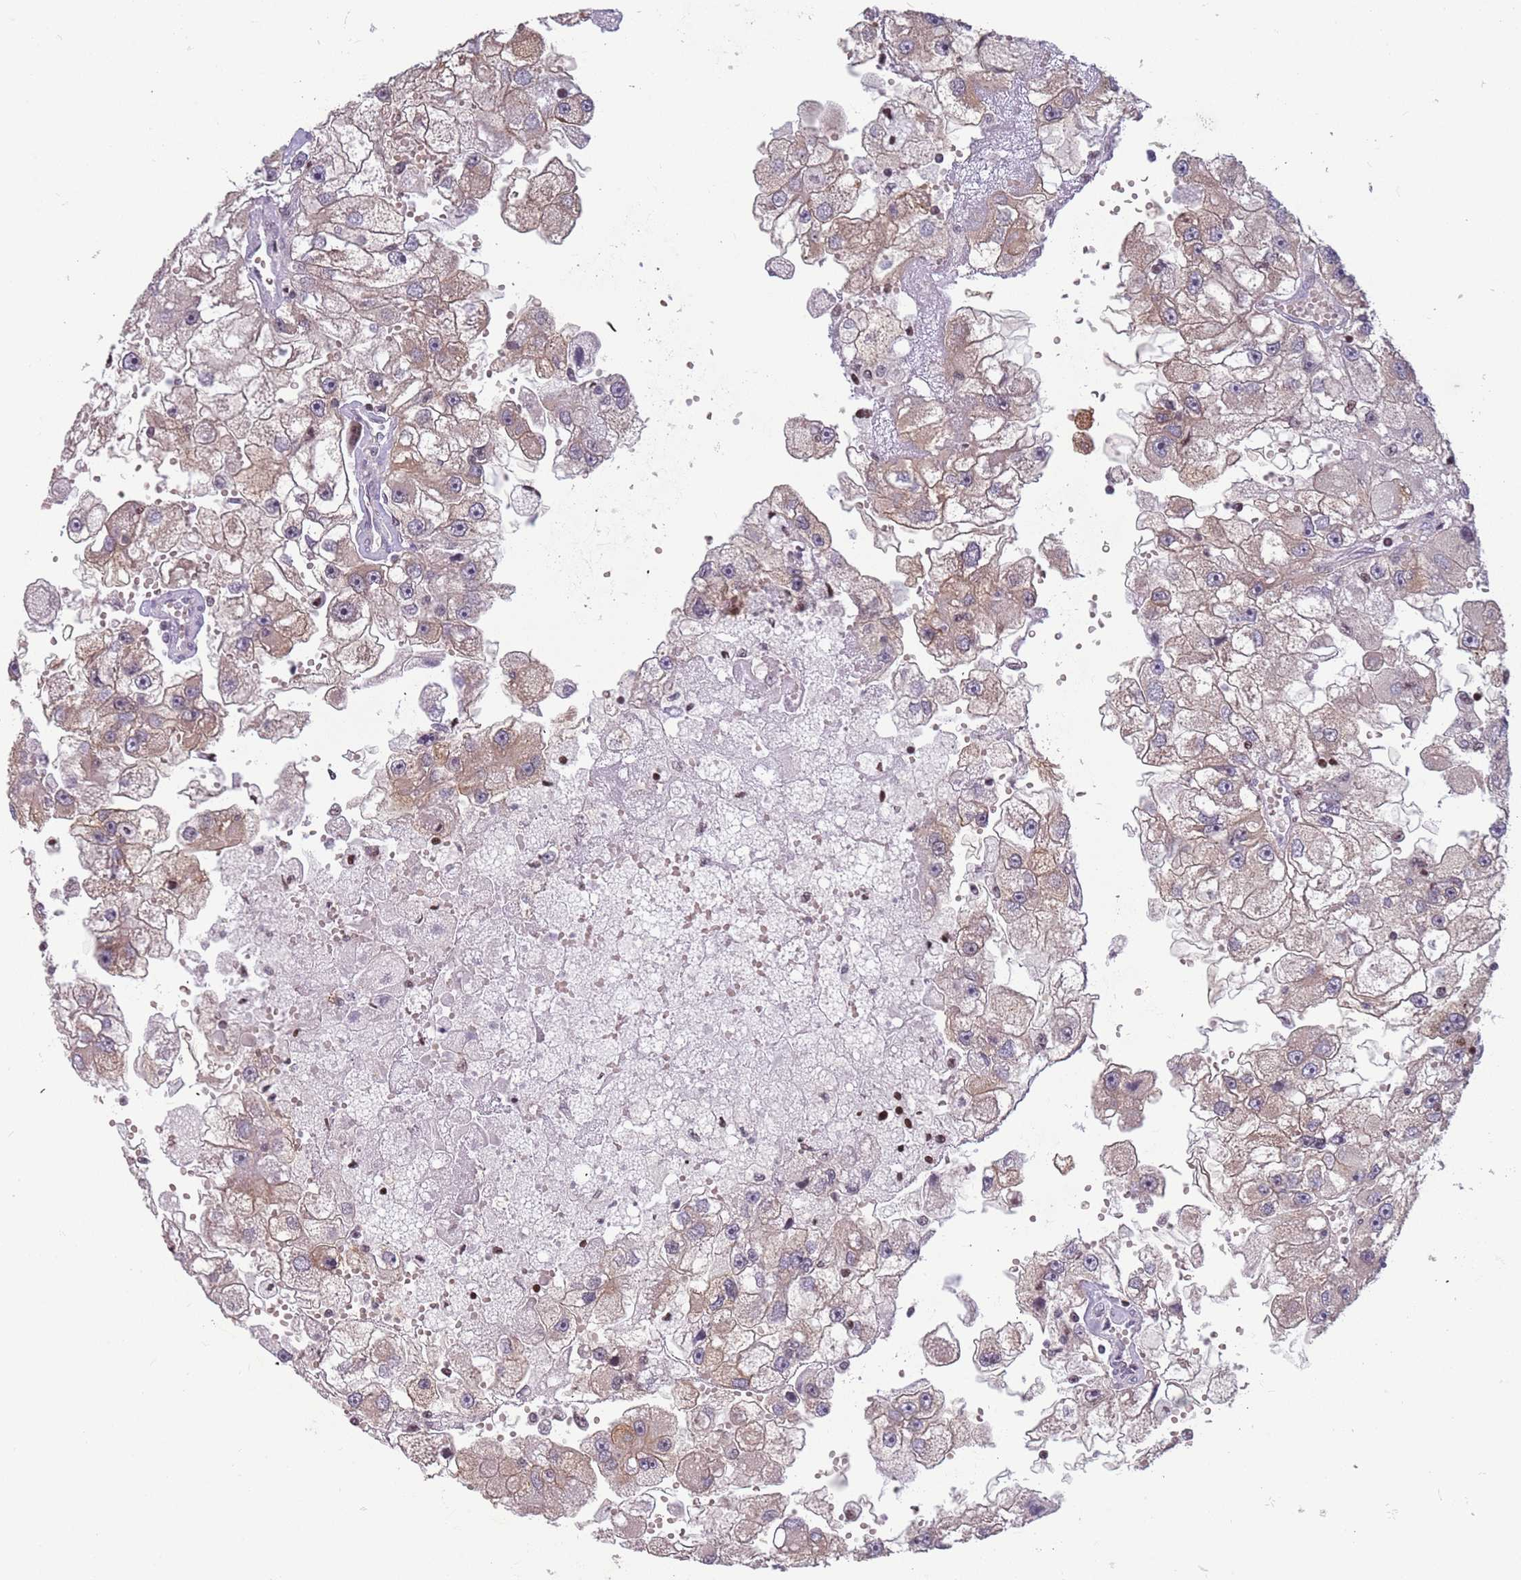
{"staining": {"intensity": "weak", "quantity": ">75%", "location": "cytoplasmic/membranous"}, "tissue": "renal cancer", "cell_type": "Tumor cells", "image_type": "cancer", "snomed": [{"axis": "morphology", "description": "Adenocarcinoma, NOS"}, {"axis": "topography", "description": "Kidney"}], "caption": "A photomicrograph of human renal cancer stained for a protein demonstrates weak cytoplasmic/membranous brown staining in tumor cells.", "gene": "ARHGEF5", "patient": {"sex": "male", "age": 63}}